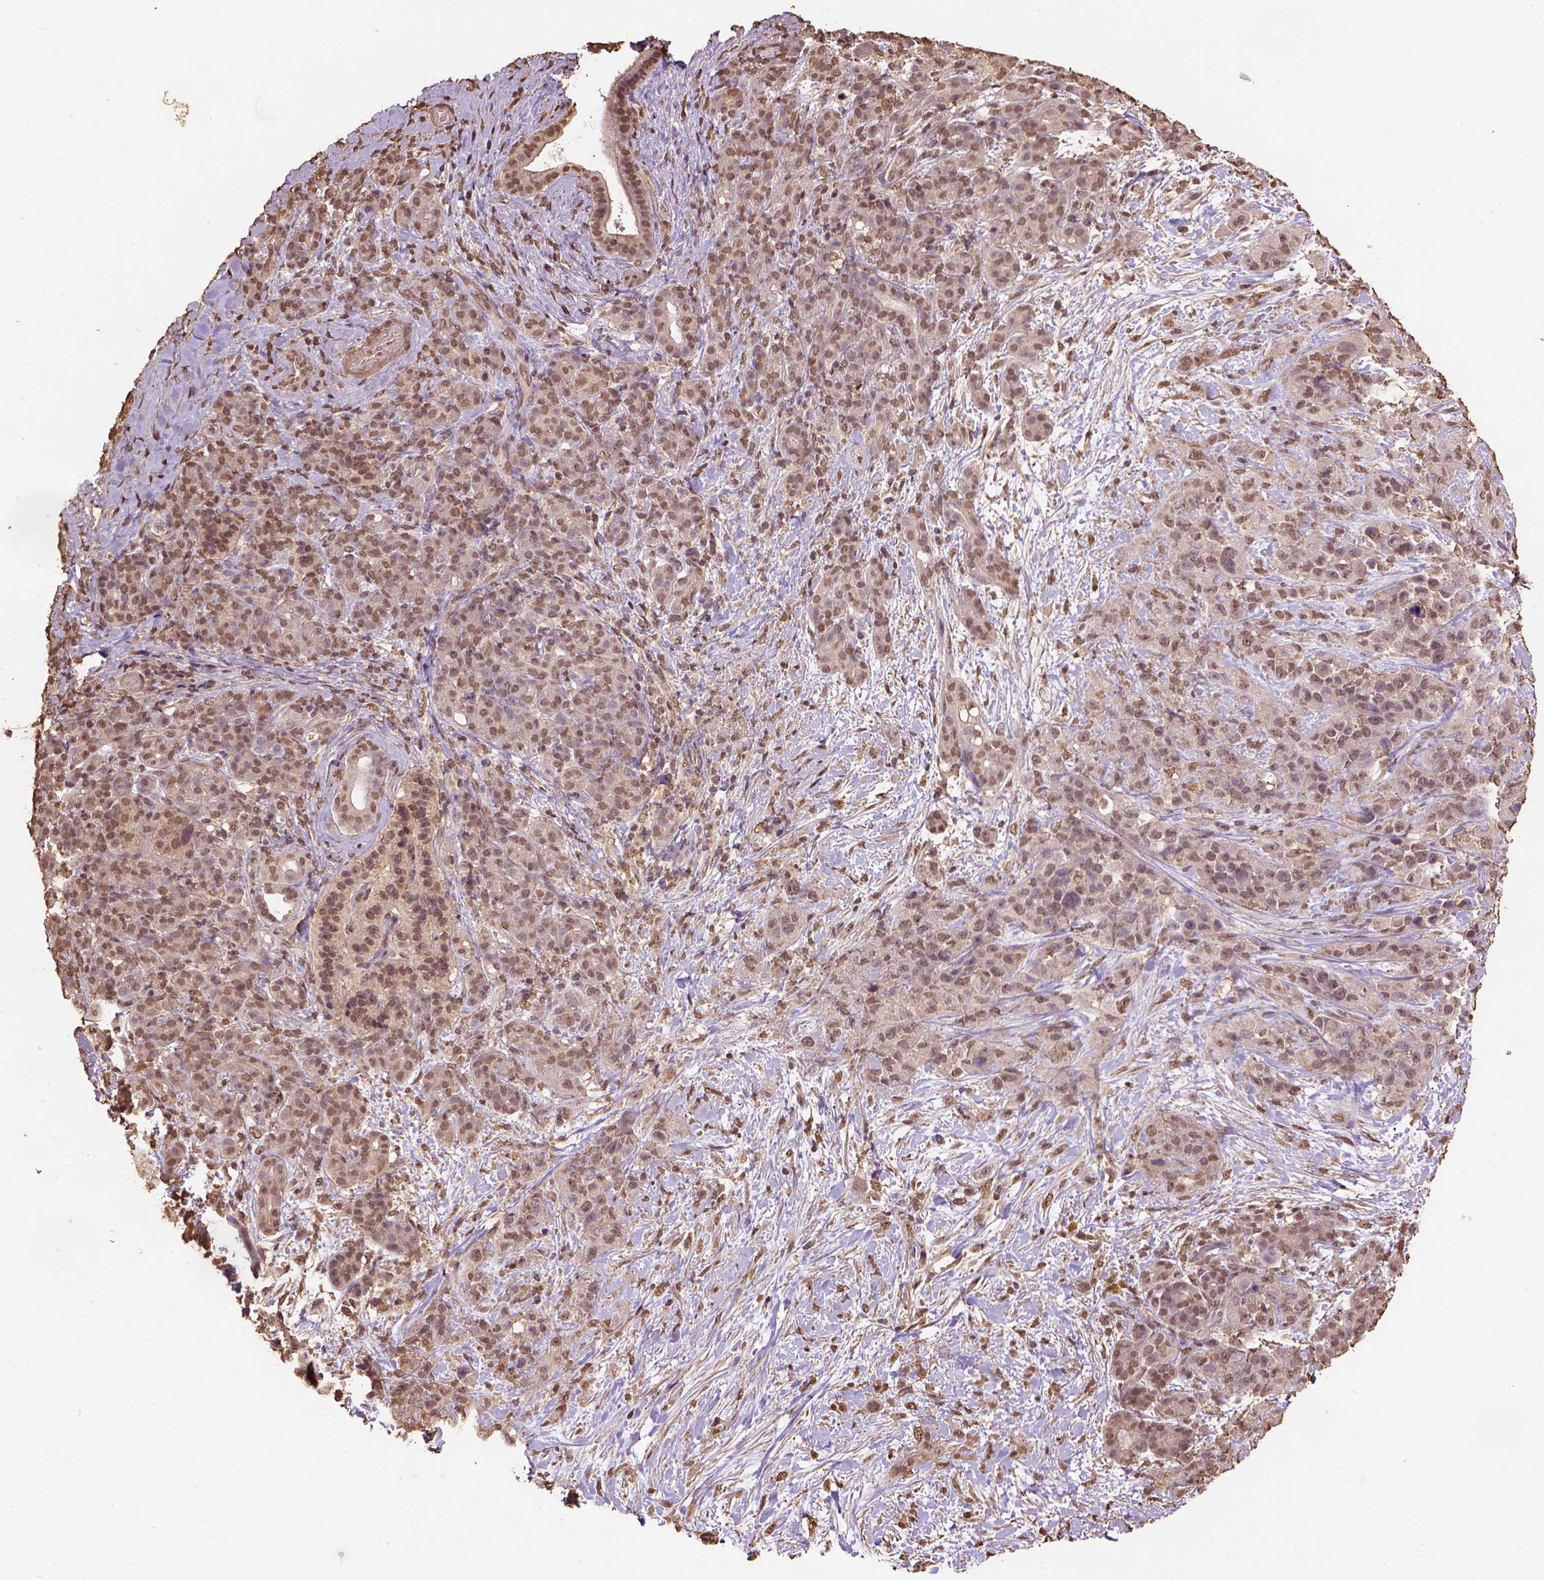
{"staining": {"intensity": "moderate", "quantity": ">75%", "location": "nuclear"}, "tissue": "pancreatic cancer", "cell_type": "Tumor cells", "image_type": "cancer", "snomed": [{"axis": "morphology", "description": "Adenocarcinoma, NOS"}, {"axis": "topography", "description": "Pancreas"}], "caption": "Moderate nuclear positivity is appreciated in about >75% of tumor cells in pancreatic cancer (adenocarcinoma).", "gene": "CSTF2T", "patient": {"sex": "male", "age": 44}}